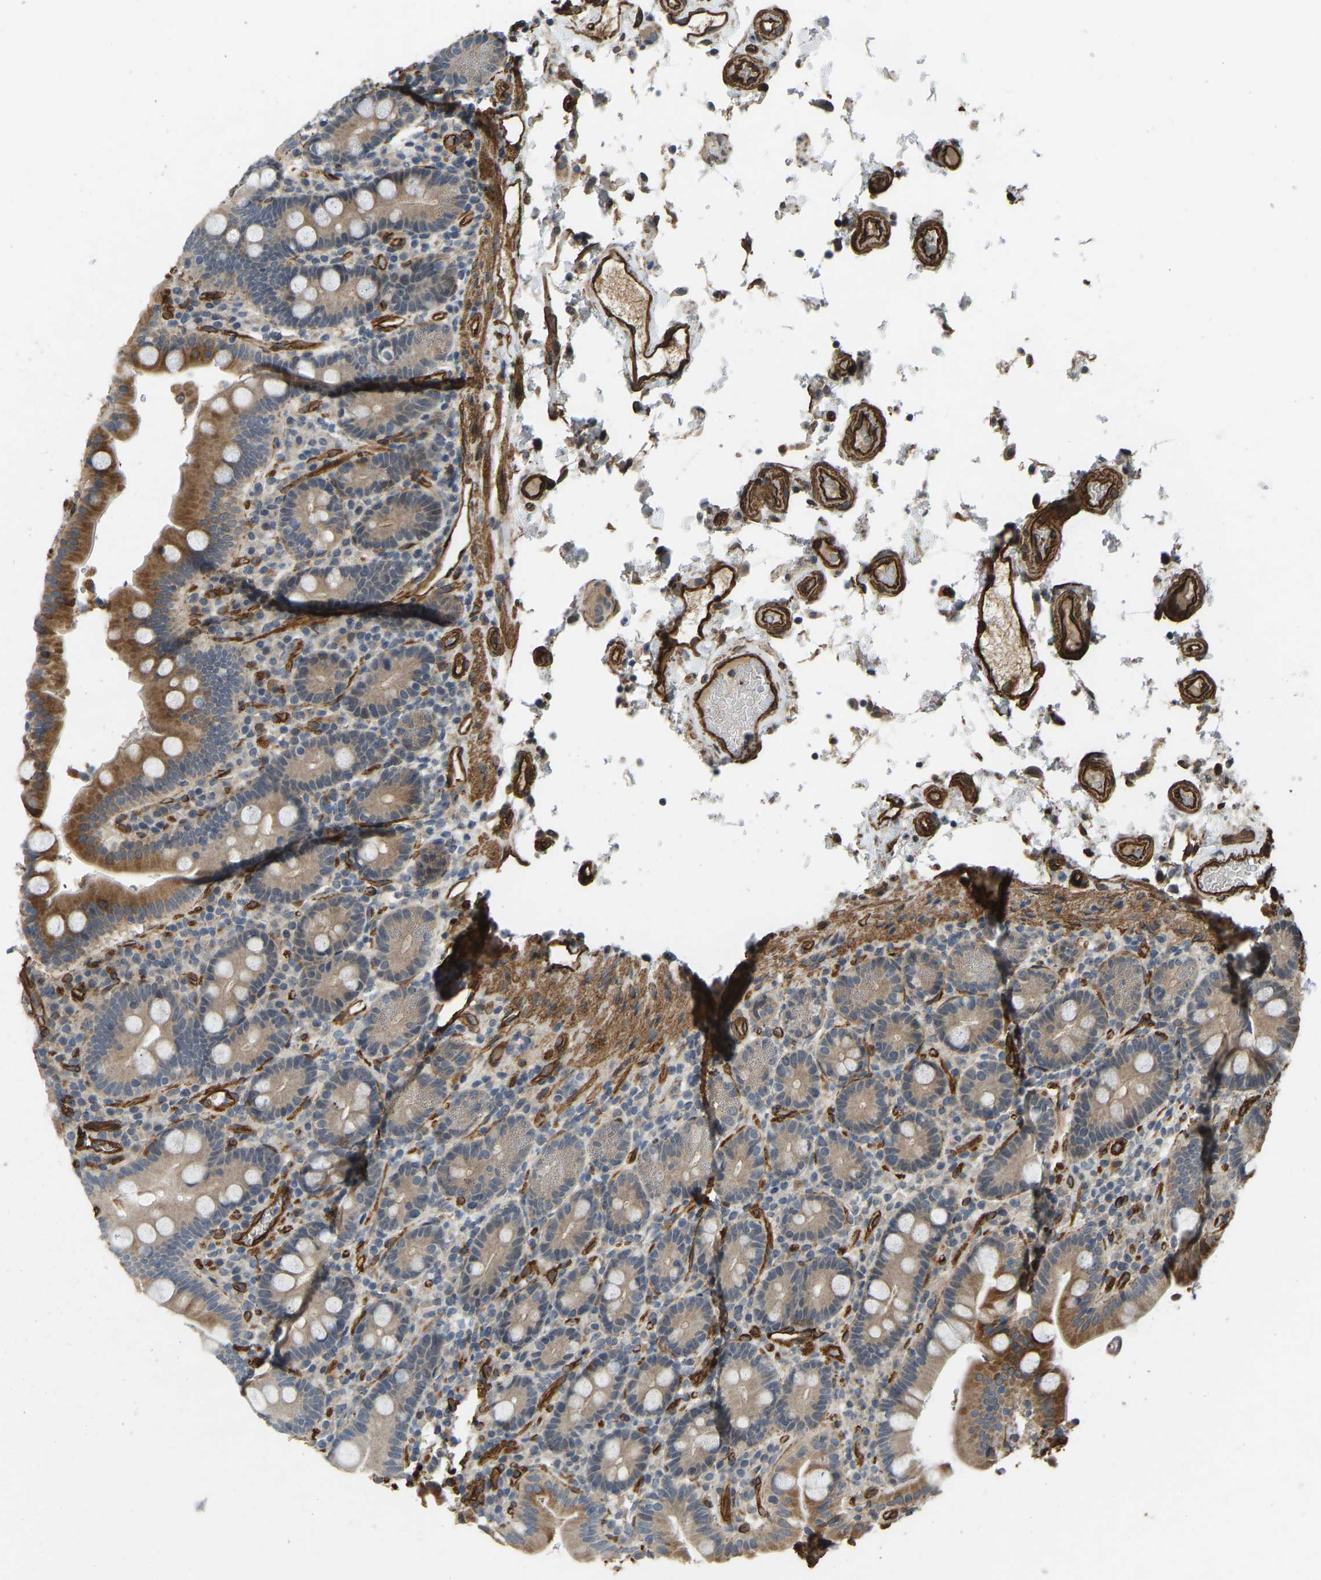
{"staining": {"intensity": "moderate", "quantity": ">75%", "location": "cytoplasmic/membranous"}, "tissue": "duodenum", "cell_type": "Glandular cells", "image_type": "normal", "snomed": [{"axis": "morphology", "description": "Normal tissue, NOS"}, {"axis": "topography", "description": "Small intestine, NOS"}], "caption": "Immunohistochemistry (IHC) photomicrograph of normal duodenum stained for a protein (brown), which displays medium levels of moderate cytoplasmic/membranous positivity in approximately >75% of glandular cells.", "gene": "NMB", "patient": {"sex": "female", "age": 71}}